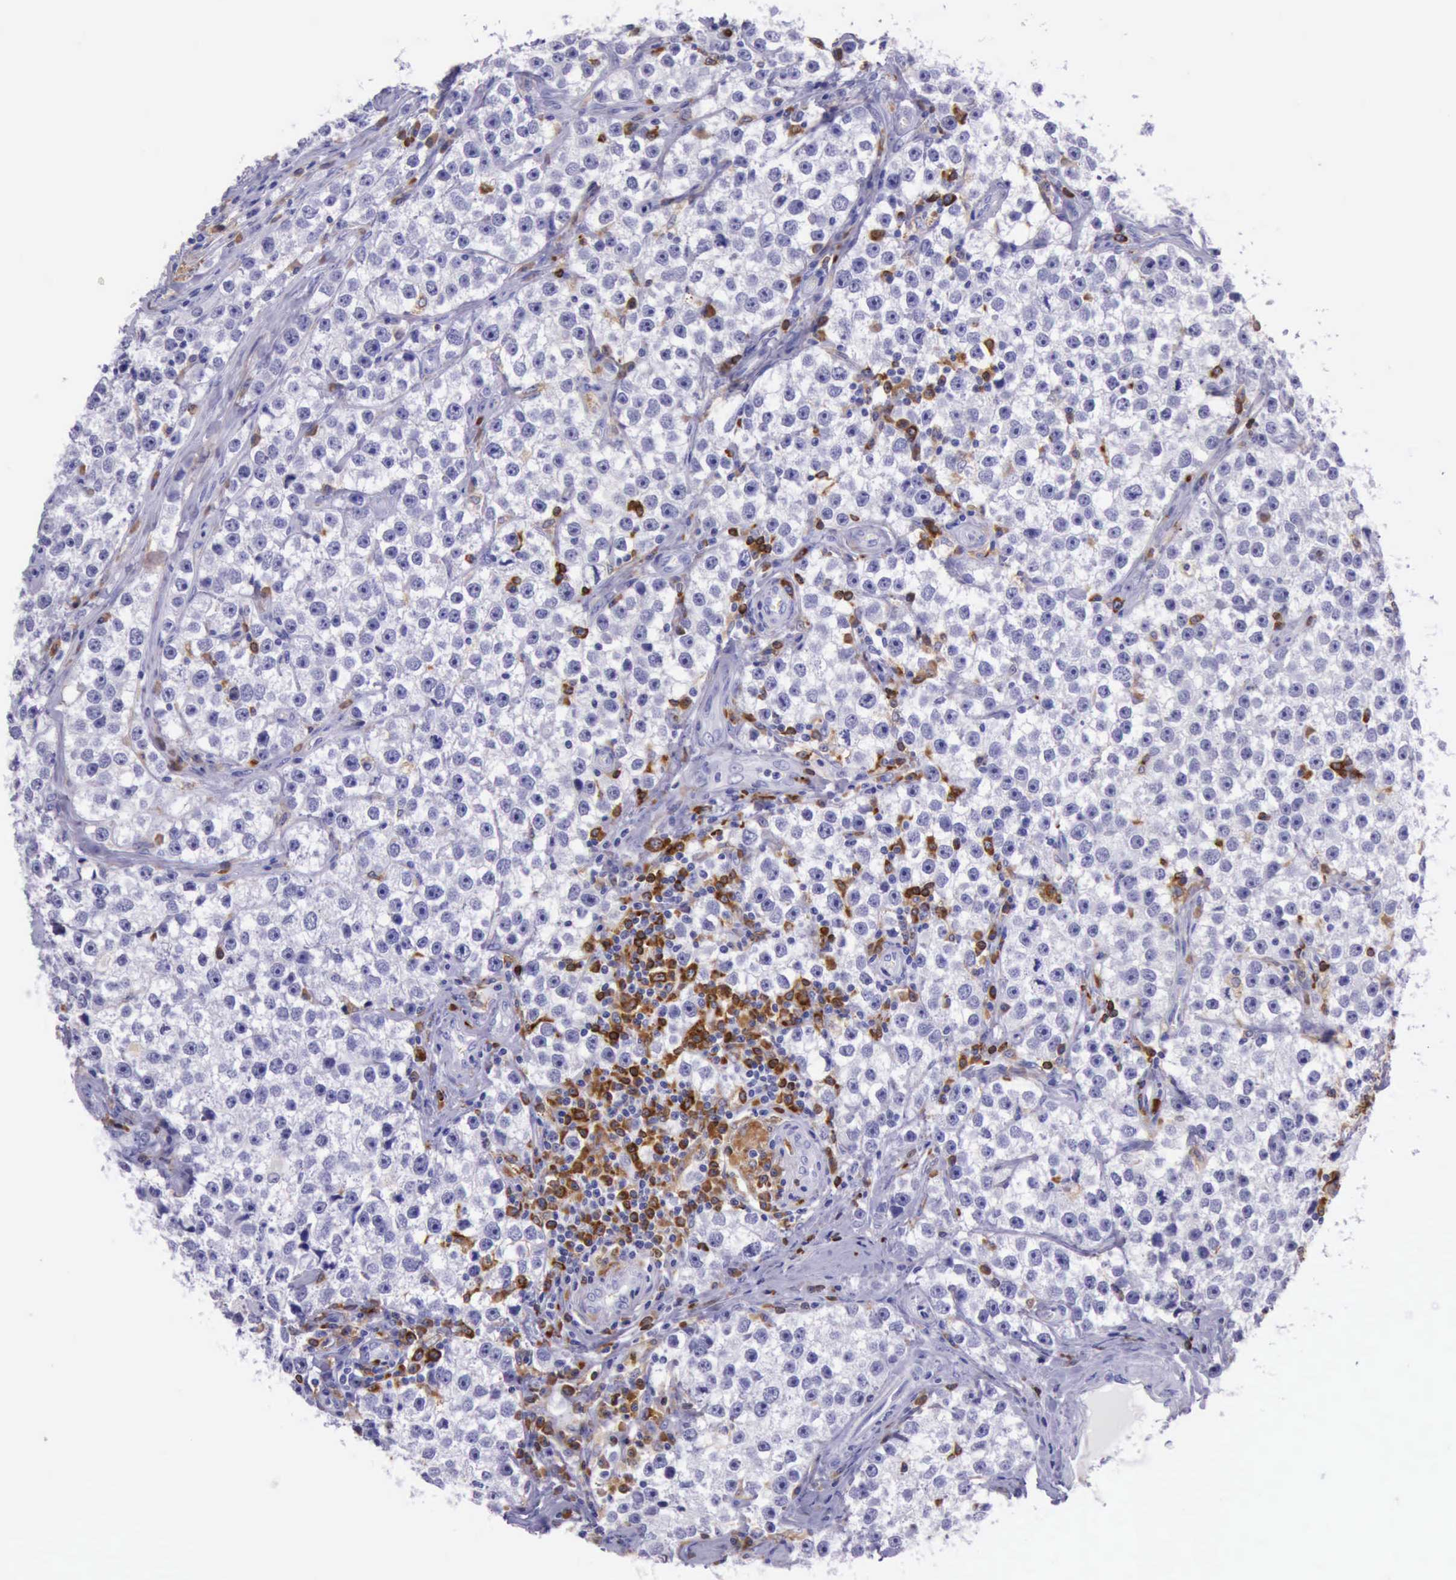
{"staining": {"intensity": "negative", "quantity": "none", "location": "none"}, "tissue": "testis cancer", "cell_type": "Tumor cells", "image_type": "cancer", "snomed": [{"axis": "morphology", "description": "Seminoma, NOS"}, {"axis": "topography", "description": "Testis"}], "caption": "An IHC image of seminoma (testis) is shown. There is no staining in tumor cells of seminoma (testis).", "gene": "BTK", "patient": {"sex": "male", "age": 32}}